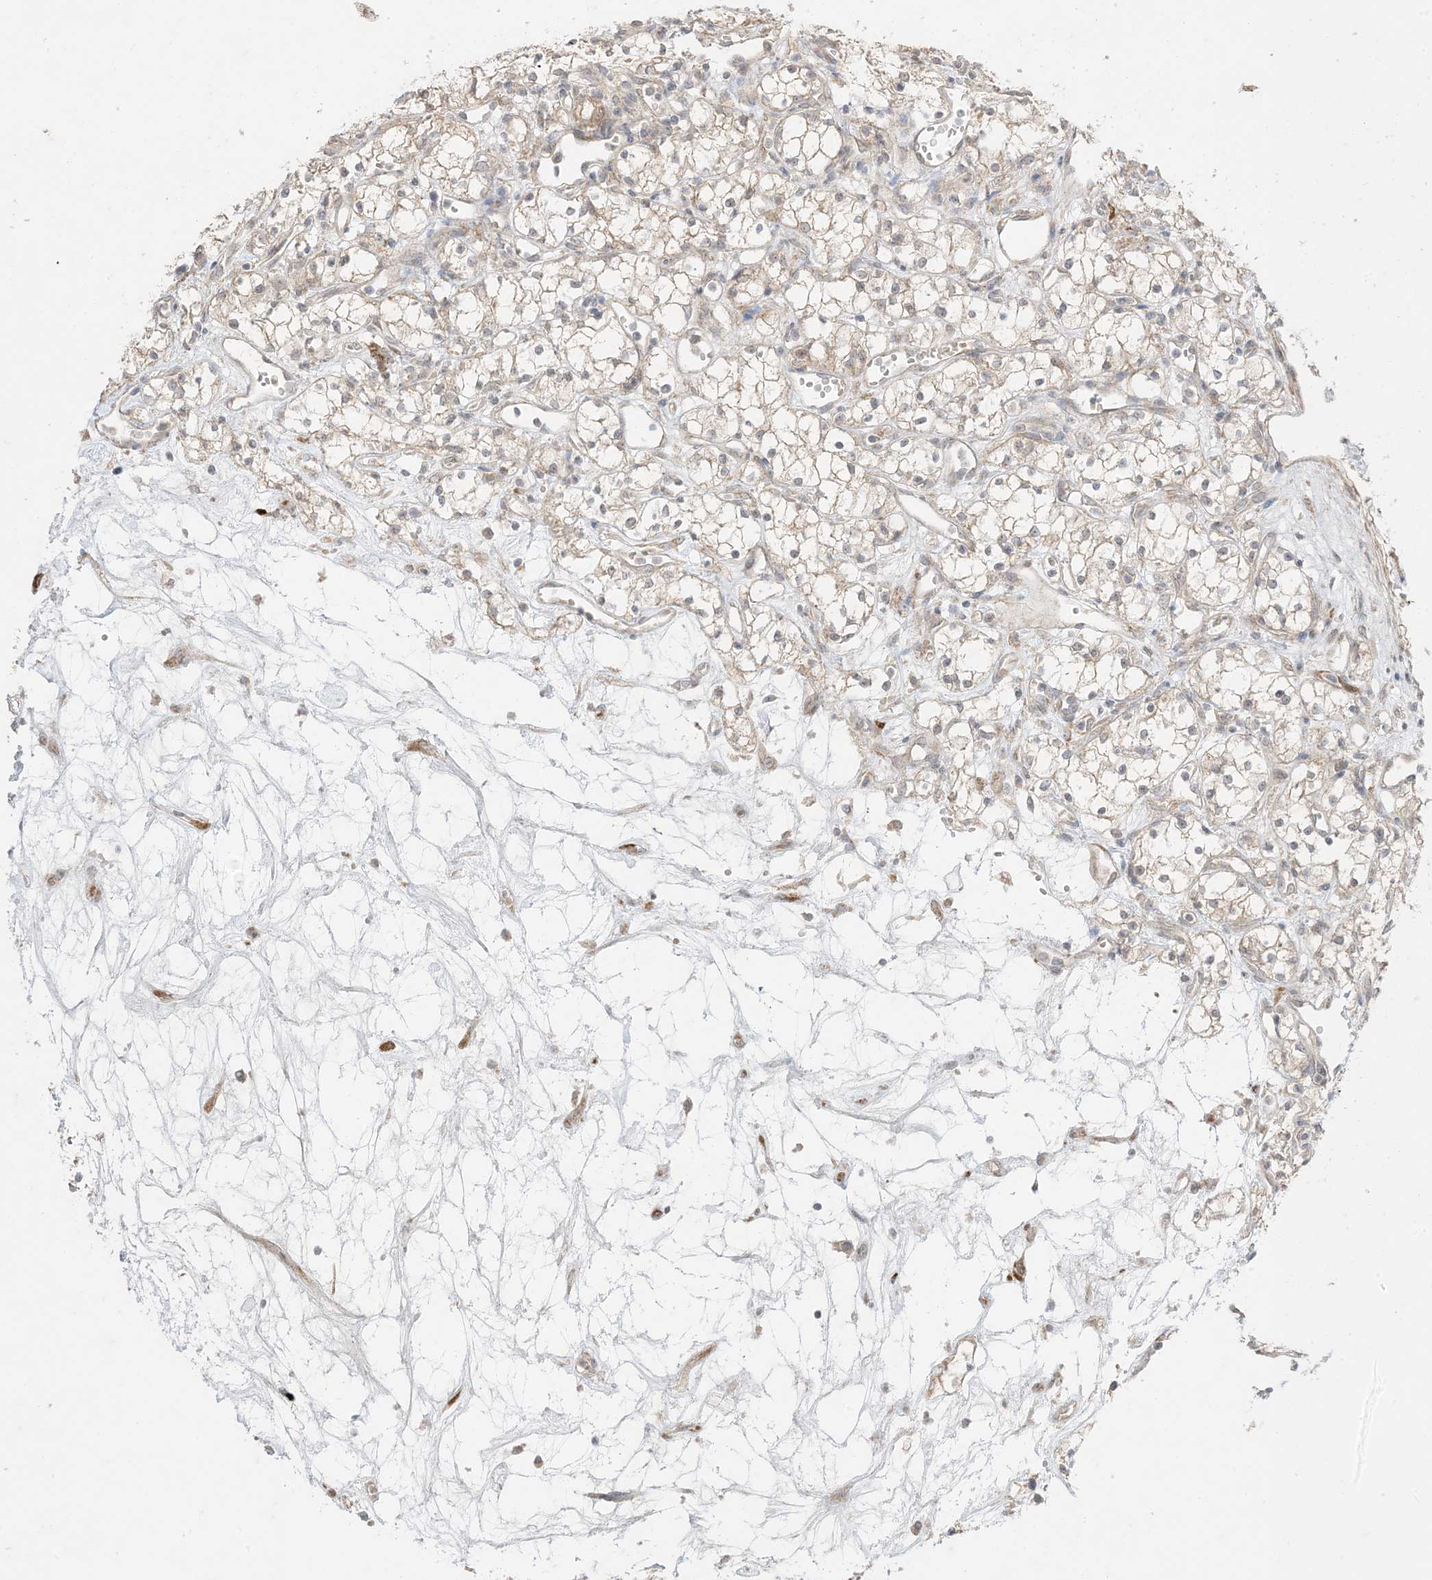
{"staining": {"intensity": "weak", "quantity": "<25%", "location": "cytoplasmic/membranous"}, "tissue": "renal cancer", "cell_type": "Tumor cells", "image_type": "cancer", "snomed": [{"axis": "morphology", "description": "Adenocarcinoma, NOS"}, {"axis": "topography", "description": "Kidney"}], "caption": "High magnification brightfield microscopy of renal cancer stained with DAB (brown) and counterstained with hematoxylin (blue): tumor cells show no significant positivity. Nuclei are stained in blue.", "gene": "ODC1", "patient": {"sex": "male", "age": 59}}